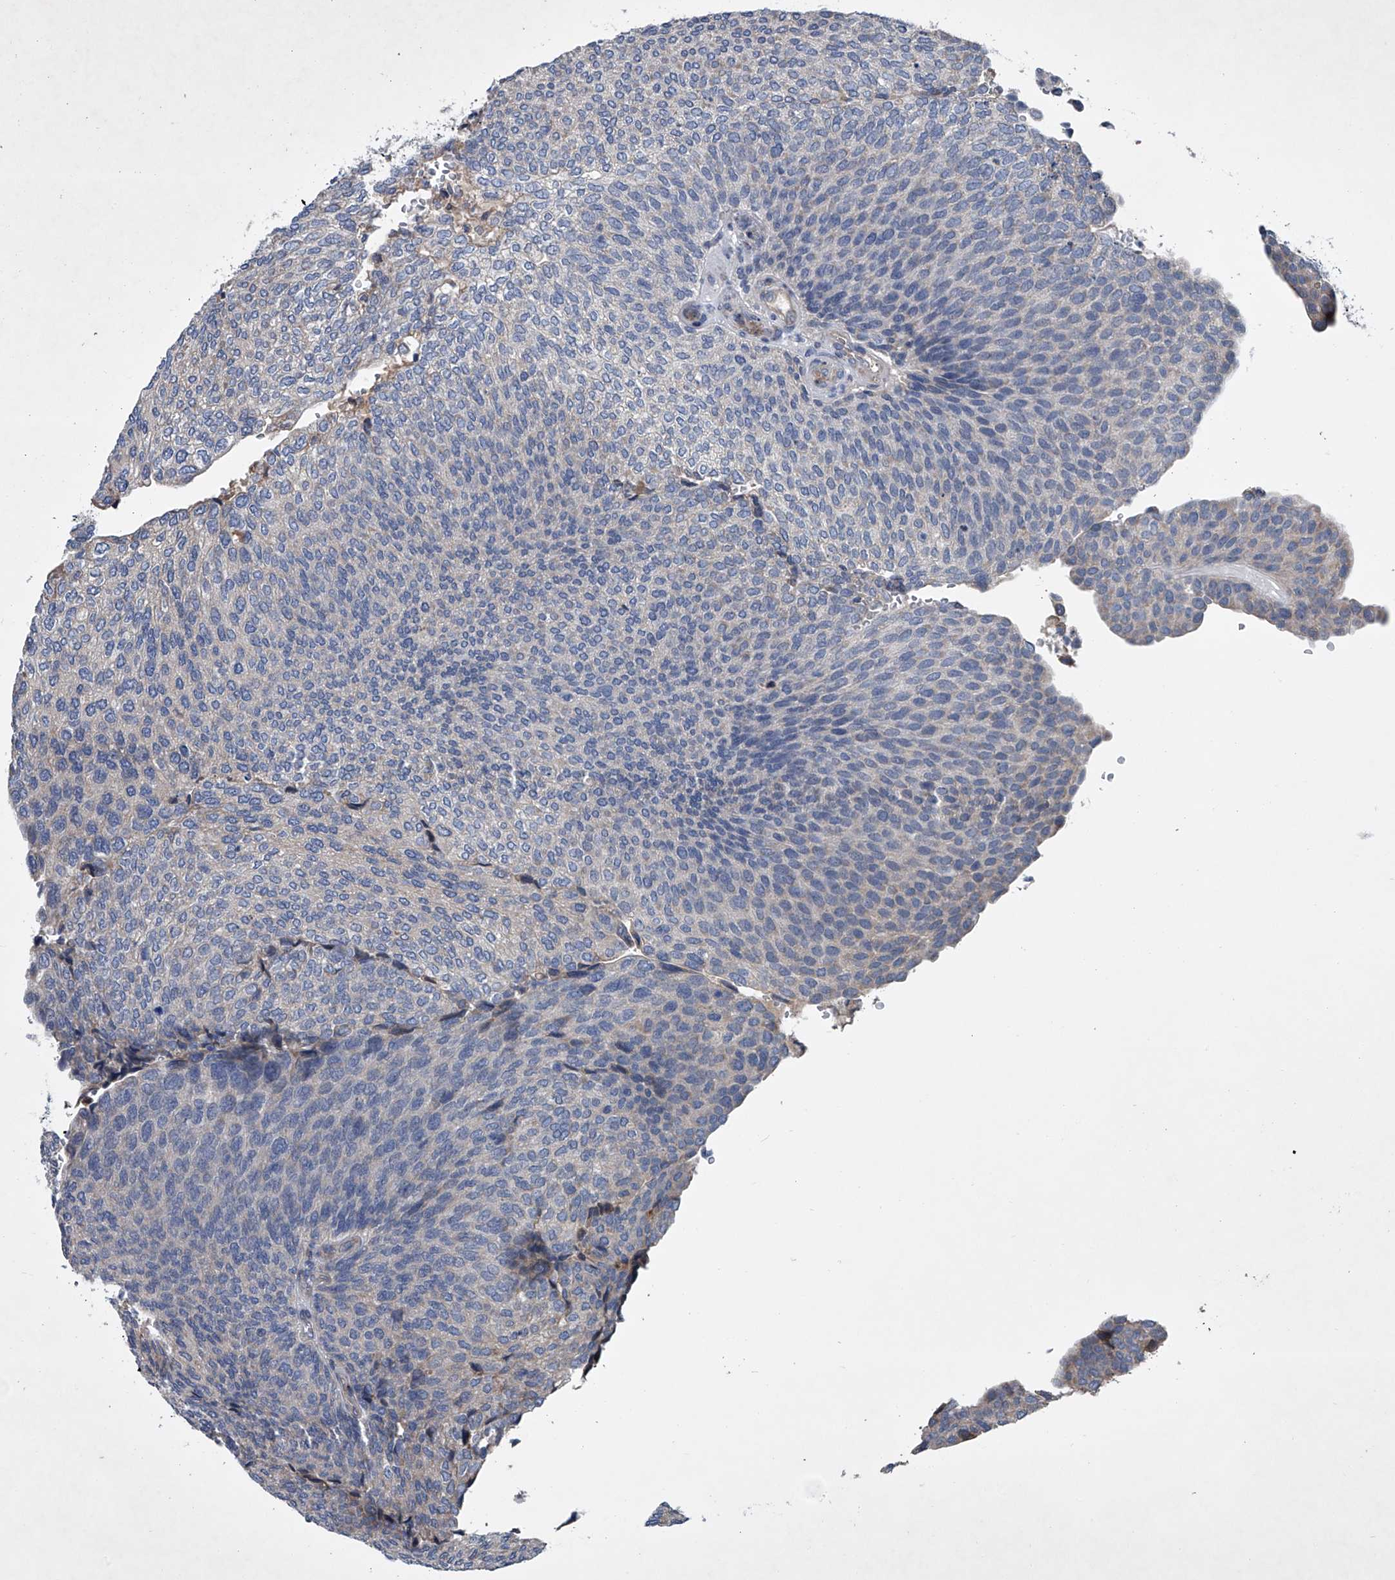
{"staining": {"intensity": "negative", "quantity": "none", "location": "none"}, "tissue": "urothelial cancer", "cell_type": "Tumor cells", "image_type": "cancer", "snomed": [{"axis": "morphology", "description": "Urothelial carcinoma, Low grade"}, {"axis": "topography", "description": "Urinary bladder"}], "caption": "An immunohistochemistry (IHC) micrograph of urothelial cancer is shown. There is no staining in tumor cells of urothelial cancer.", "gene": "ABCG1", "patient": {"sex": "female", "age": 79}}